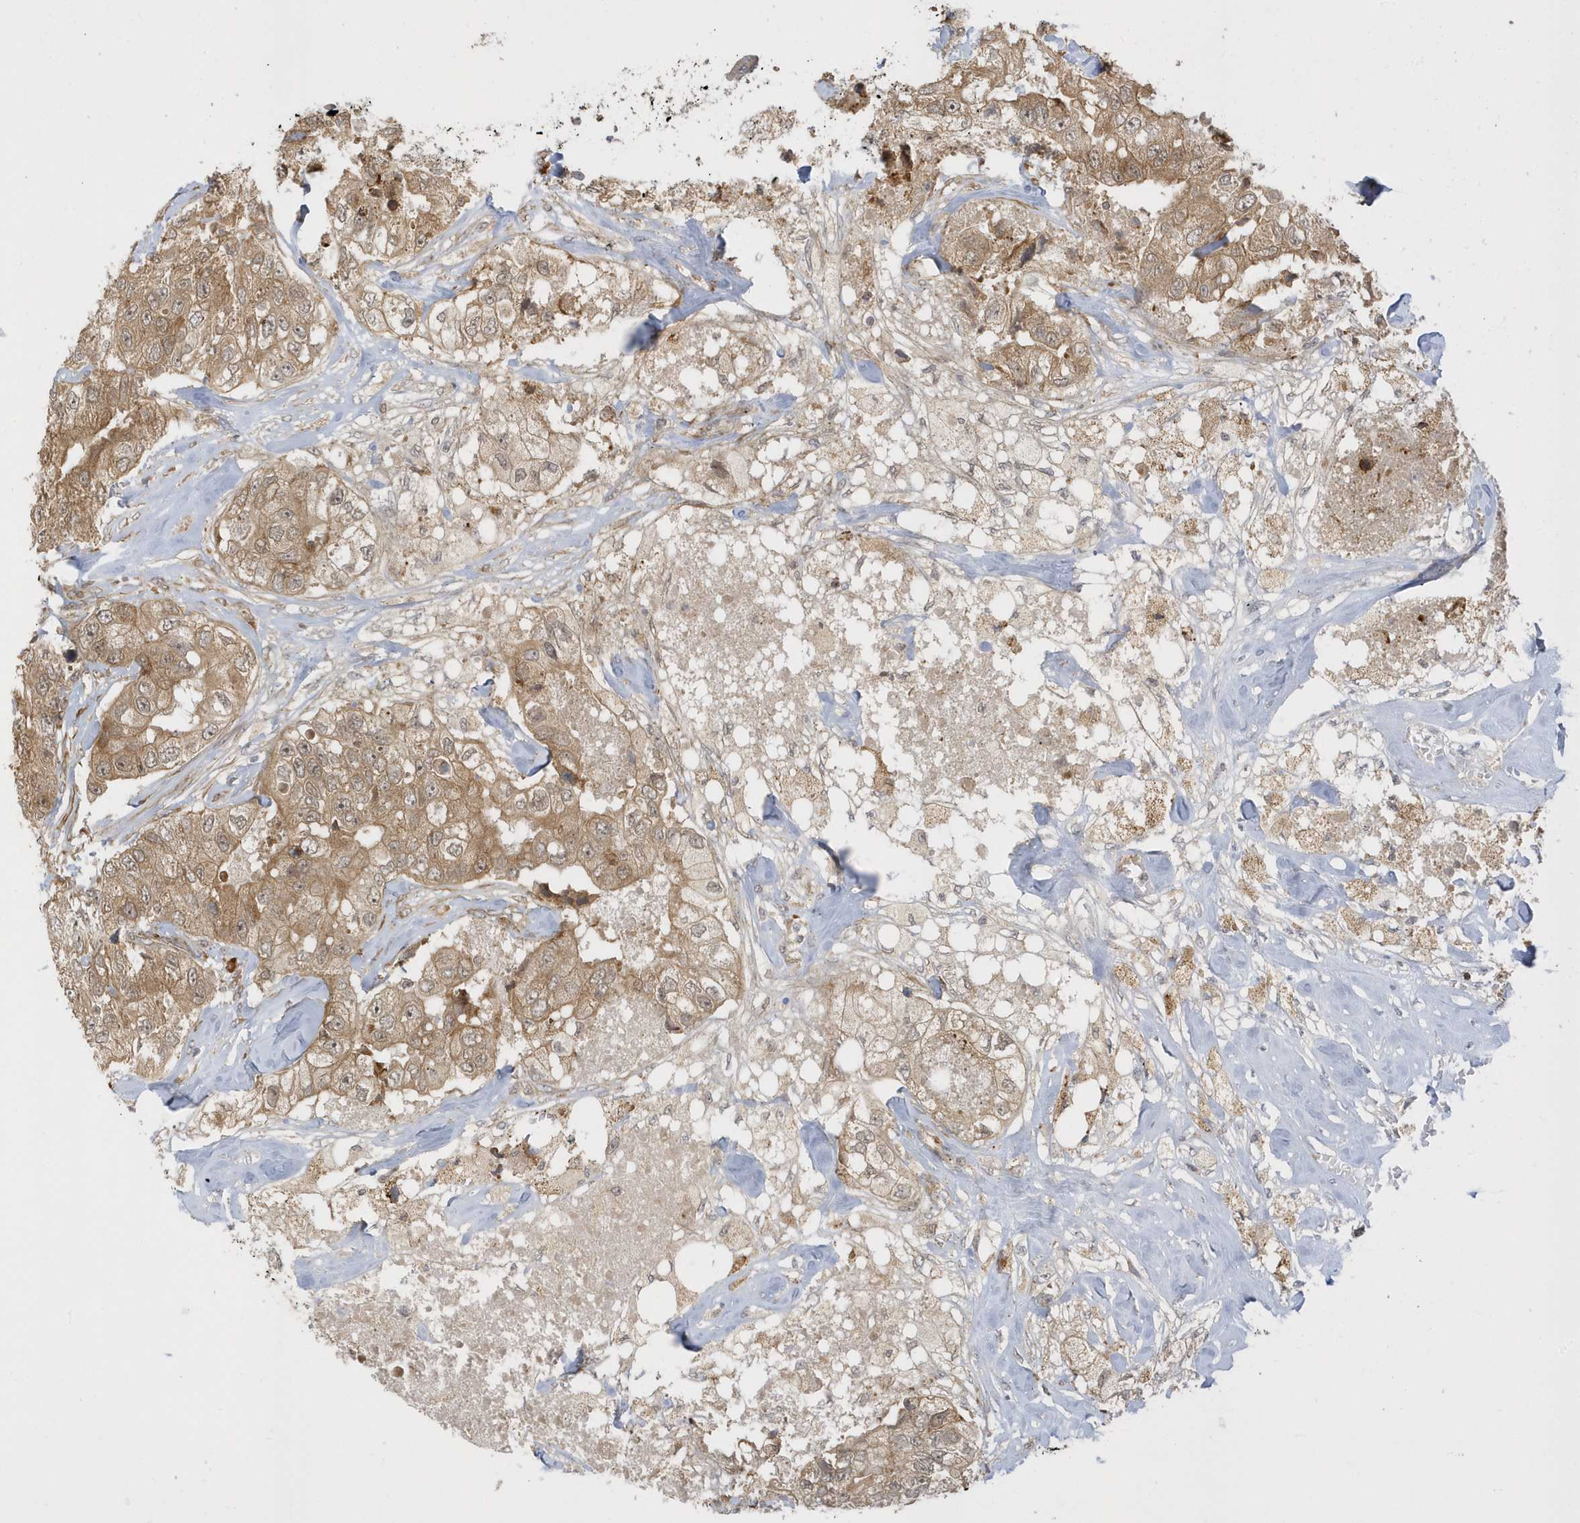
{"staining": {"intensity": "moderate", "quantity": ">75%", "location": "cytoplasmic/membranous"}, "tissue": "breast cancer", "cell_type": "Tumor cells", "image_type": "cancer", "snomed": [{"axis": "morphology", "description": "Duct carcinoma"}, {"axis": "topography", "description": "Breast"}], "caption": "The photomicrograph shows immunohistochemical staining of breast infiltrating ductal carcinoma. There is moderate cytoplasmic/membranous expression is identified in about >75% of tumor cells. (Stains: DAB (3,3'-diaminobenzidine) in brown, nuclei in blue, Microscopy: brightfield microscopy at high magnification).", "gene": "METTL21A", "patient": {"sex": "female", "age": 62}}